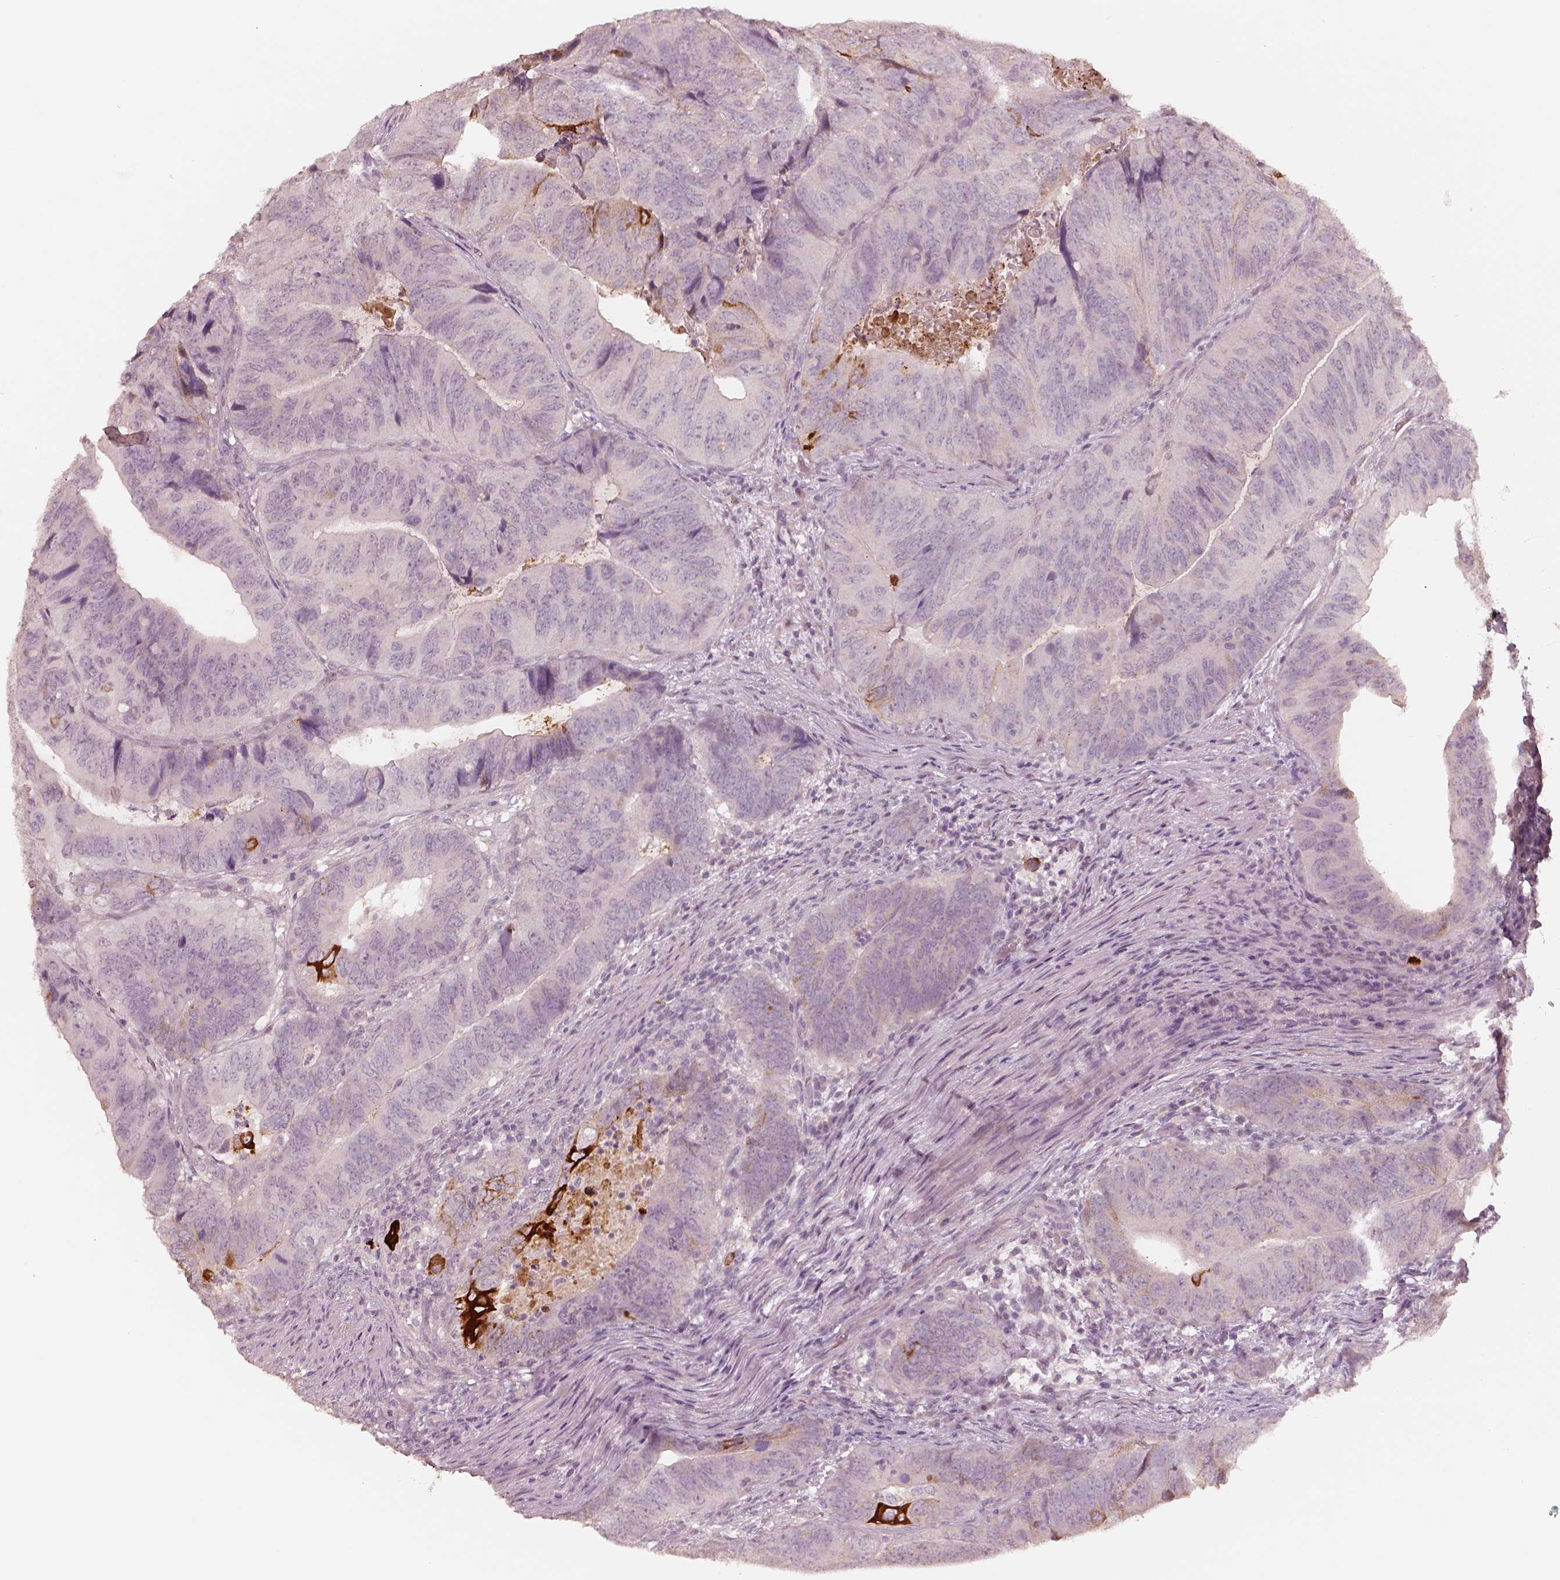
{"staining": {"intensity": "strong", "quantity": "<25%", "location": "cytoplasmic/membranous"}, "tissue": "colorectal cancer", "cell_type": "Tumor cells", "image_type": "cancer", "snomed": [{"axis": "morphology", "description": "Adenocarcinoma, NOS"}, {"axis": "topography", "description": "Colon"}], "caption": "A micrograph showing strong cytoplasmic/membranous expression in about <25% of tumor cells in colorectal adenocarcinoma, as visualized by brown immunohistochemical staining.", "gene": "LAMC2", "patient": {"sex": "male", "age": 79}}